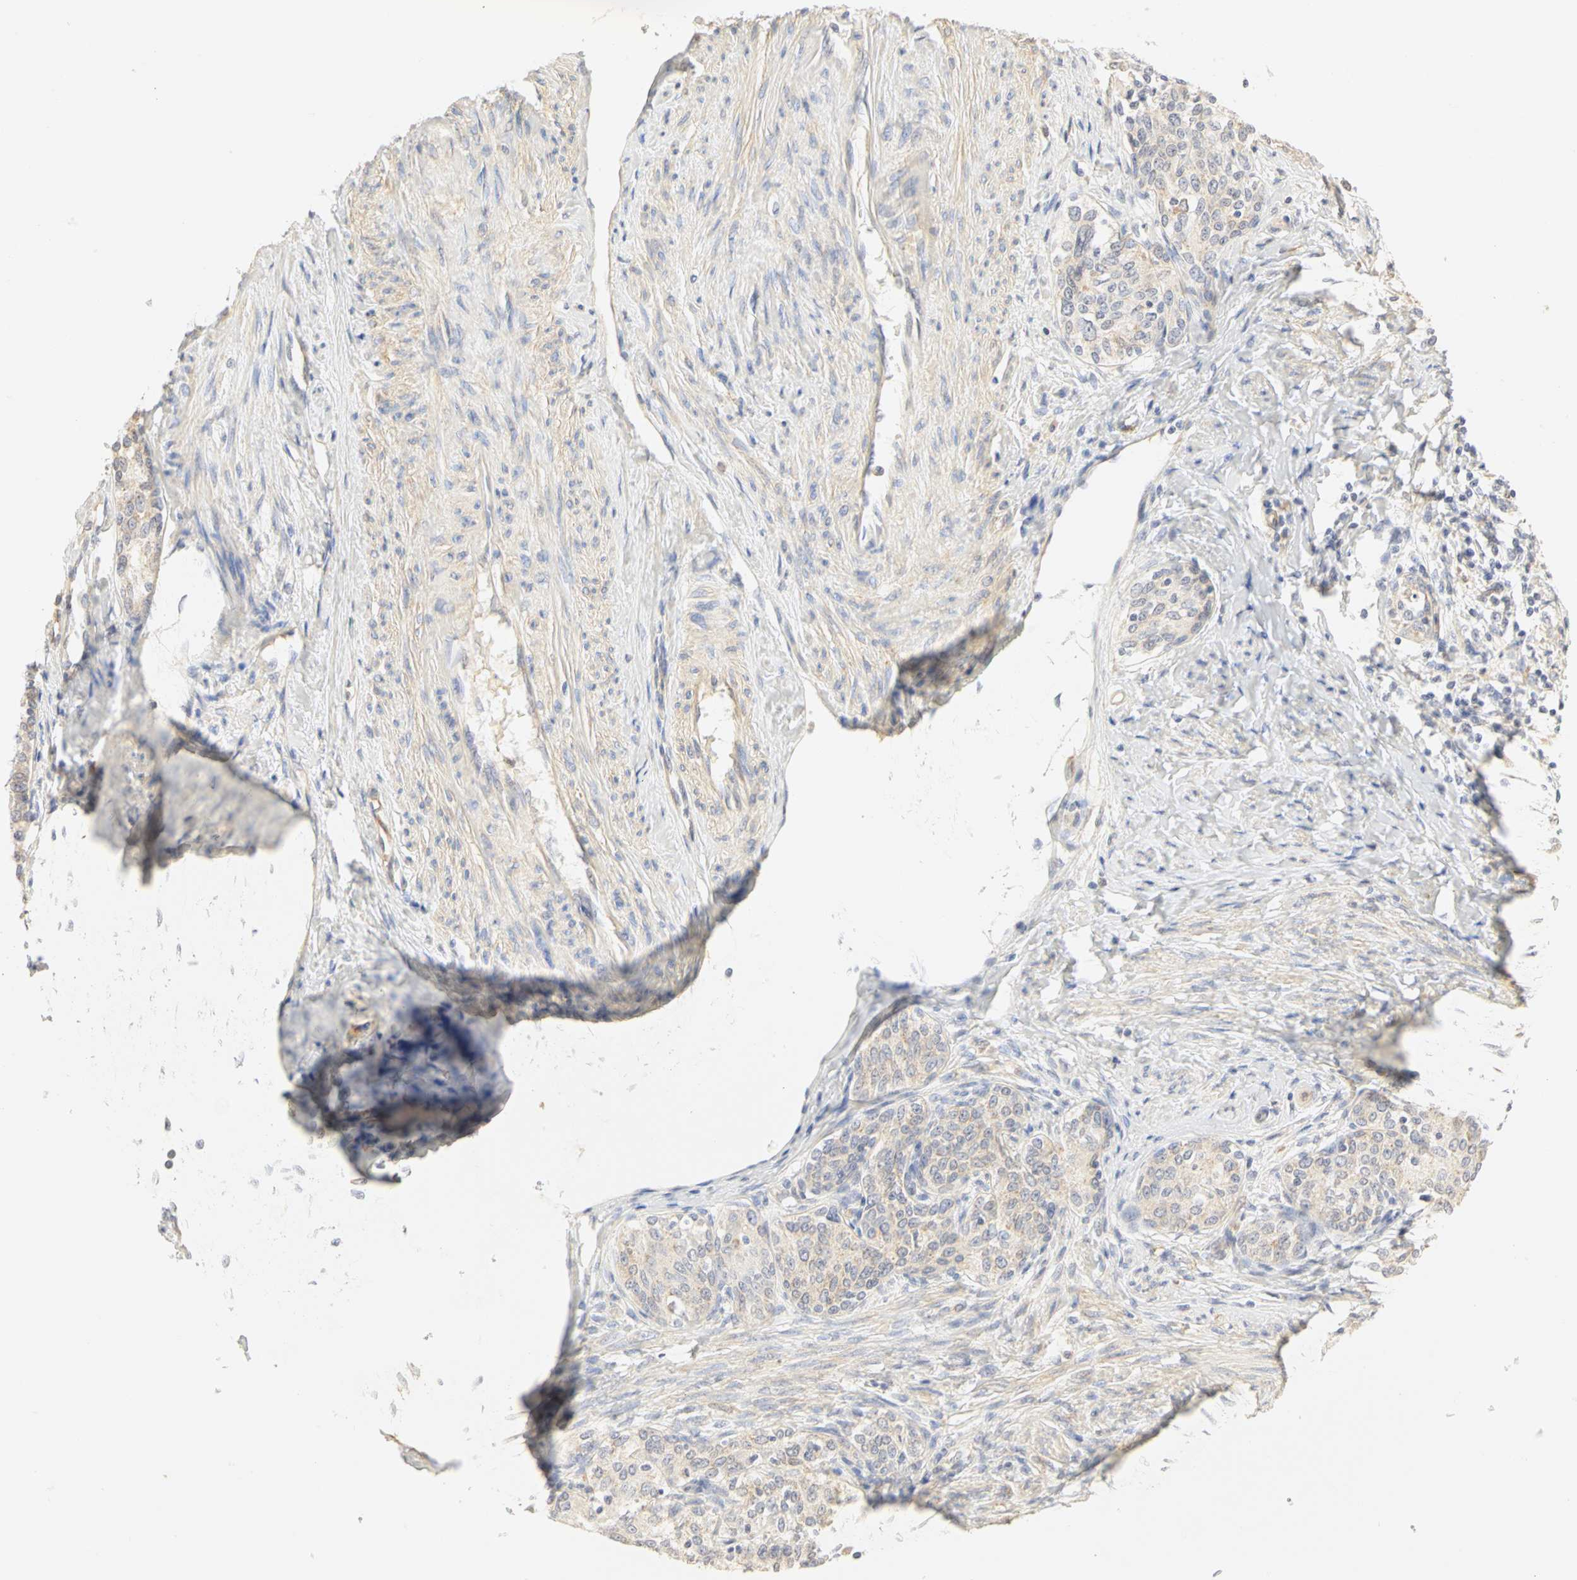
{"staining": {"intensity": "weak", "quantity": ">75%", "location": "cytoplasmic/membranous"}, "tissue": "cervical cancer", "cell_type": "Tumor cells", "image_type": "cancer", "snomed": [{"axis": "morphology", "description": "Squamous cell carcinoma, NOS"}, {"axis": "morphology", "description": "Adenocarcinoma, NOS"}, {"axis": "topography", "description": "Cervix"}], "caption": "Weak cytoplasmic/membranous protein expression is seen in about >75% of tumor cells in adenocarcinoma (cervical).", "gene": "GNRH2", "patient": {"sex": "female", "age": 52}}